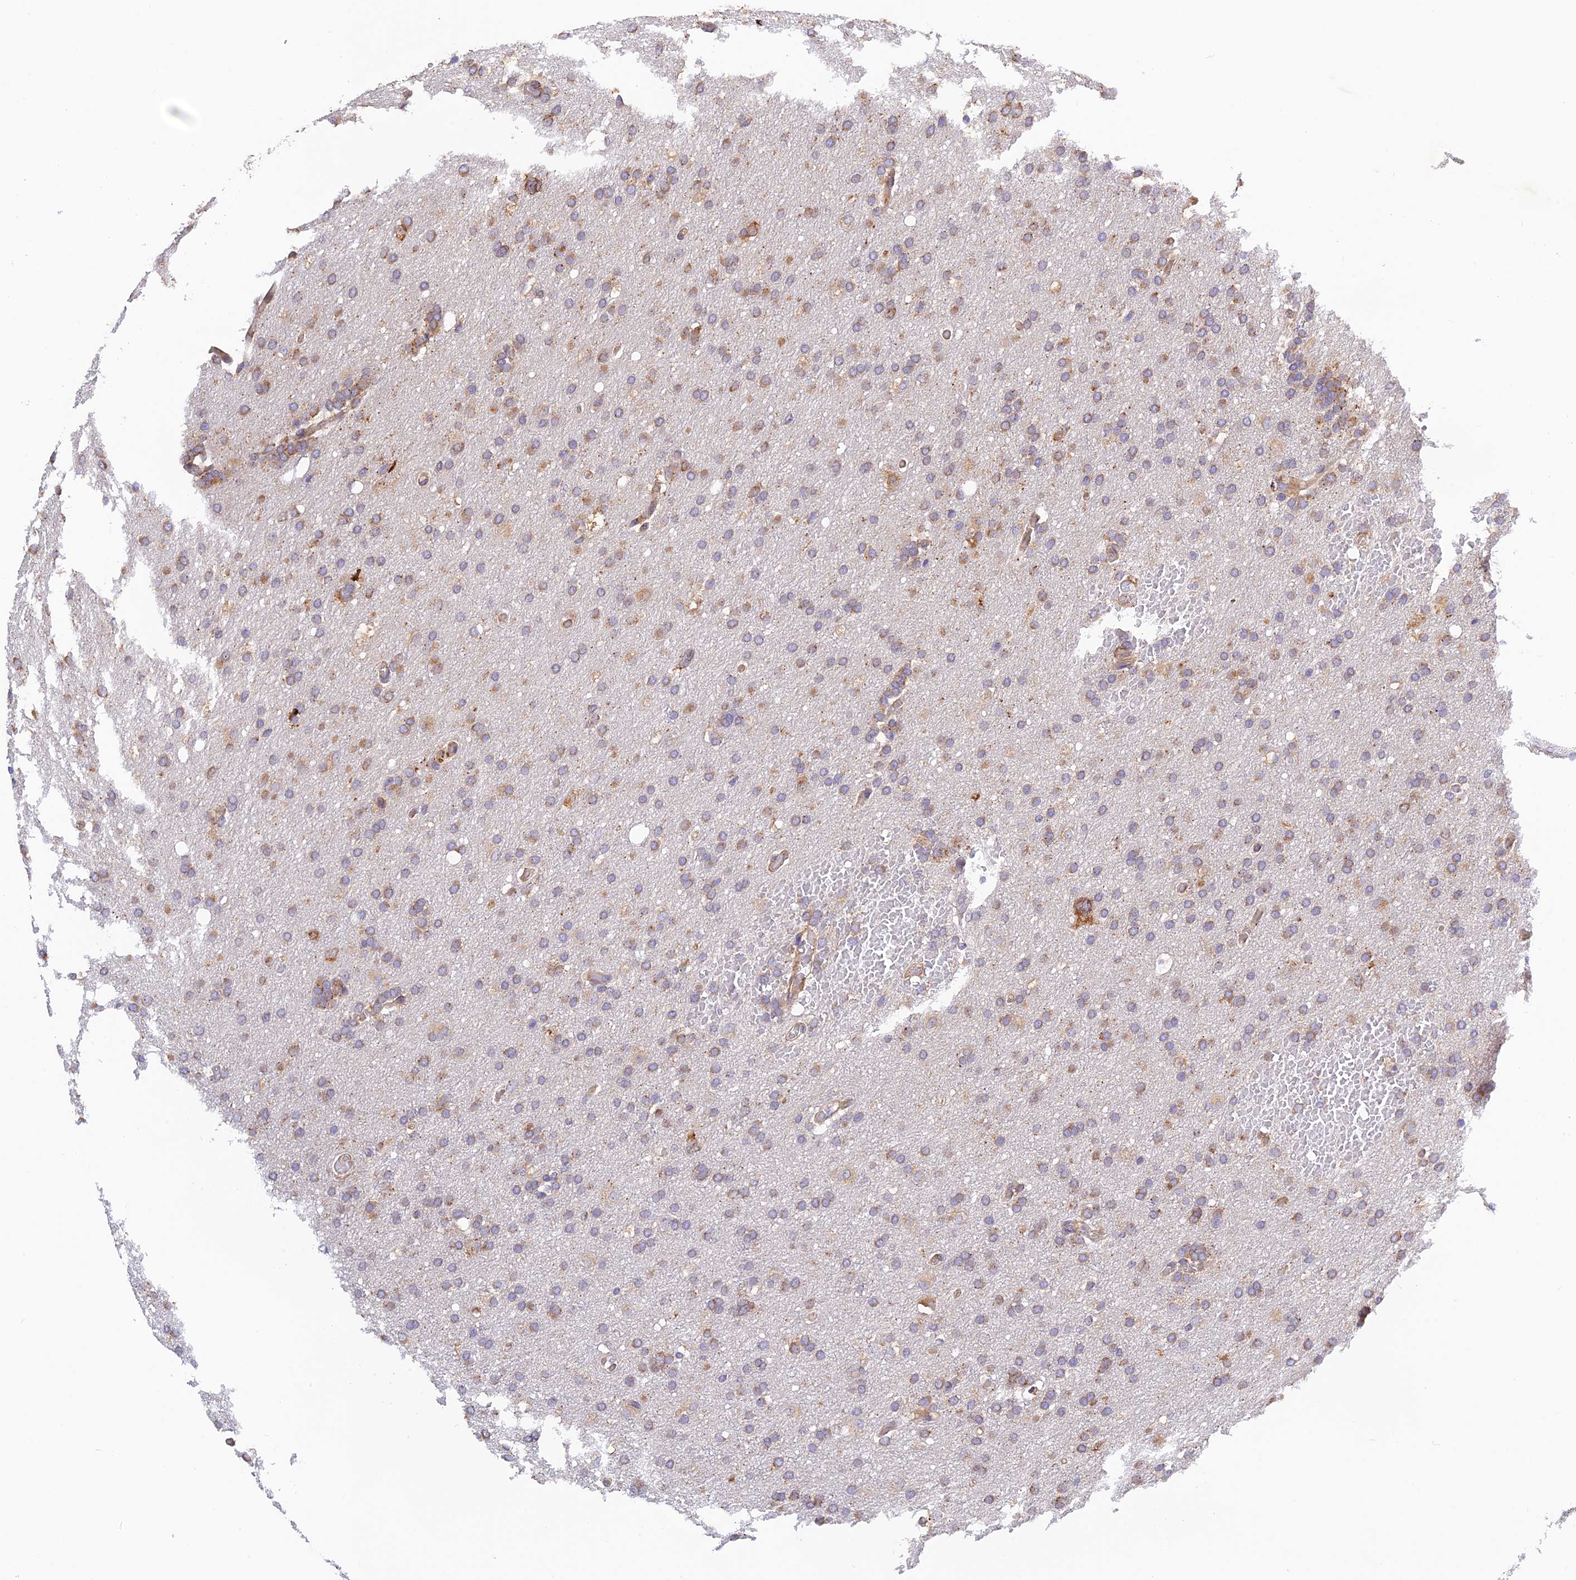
{"staining": {"intensity": "moderate", "quantity": "<25%", "location": "cytoplasmic/membranous"}, "tissue": "glioma", "cell_type": "Tumor cells", "image_type": "cancer", "snomed": [{"axis": "morphology", "description": "Glioma, malignant, High grade"}, {"axis": "topography", "description": "Cerebral cortex"}], "caption": "Moderate cytoplasmic/membranous expression is appreciated in about <25% of tumor cells in malignant high-grade glioma.", "gene": "RPL5", "patient": {"sex": "female", "age": 36}}